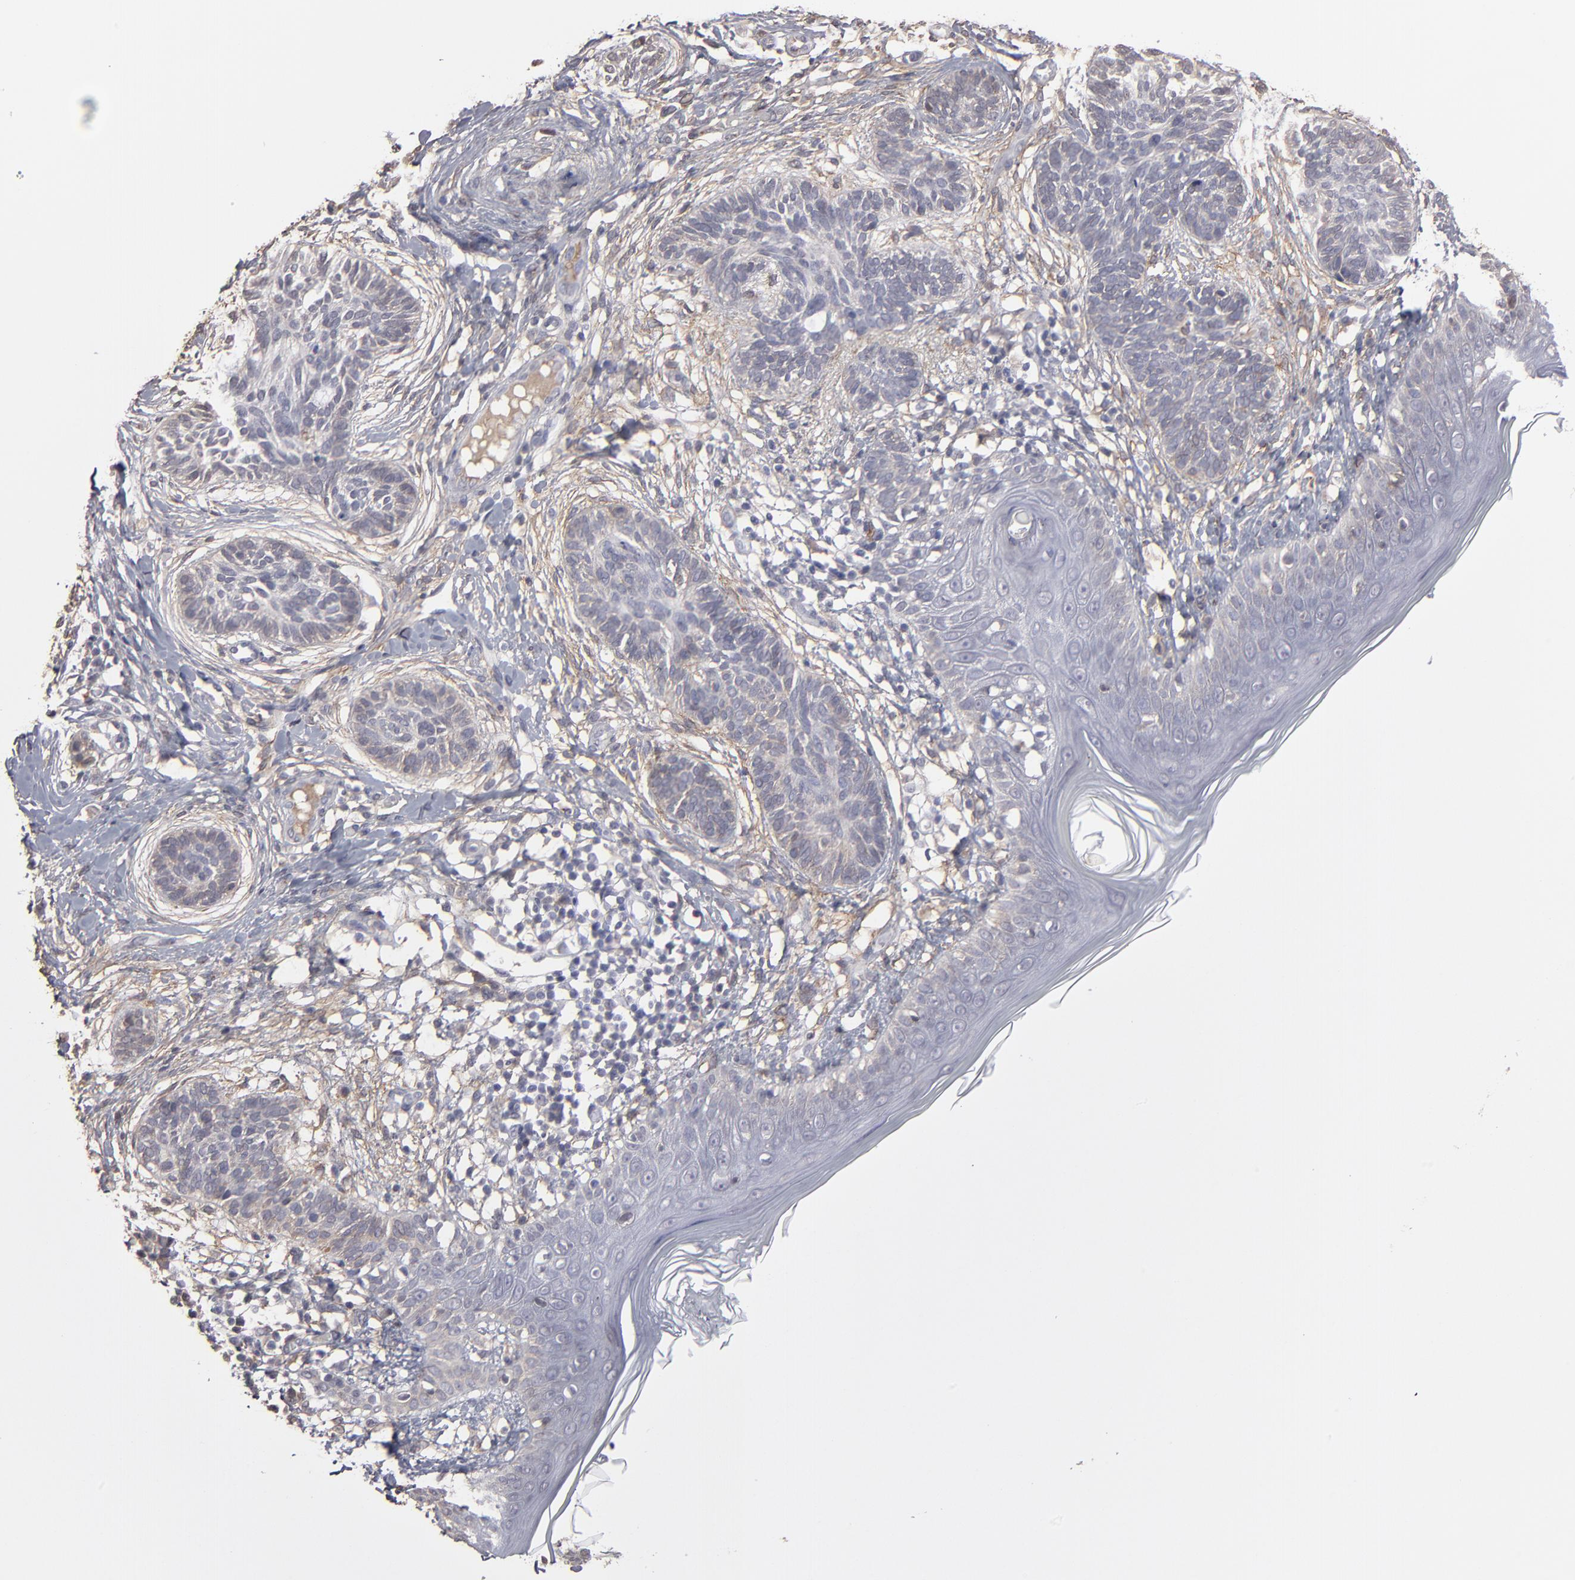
{"staining": {"intensity": "weak", "quantity": "25%-75%", "location": "cytoplasmic/membranous"}, "tissue": "skin cancer", "cell_type": "Tumor cells", "image_type": "cancer", "snomed": [{"axis": "morphology", "description": "Normal tissue, NOS"}, {"axis": "morphology", "description": "Basal cell carcinoma"}, {"axis": "topography", "description": "Skin"}], "caption": "Skin cancer tissue reveals weak cytoplasmic/membranous expression in approximately 25%-75% of tumor cells", "gene": "ITGB5", "patient": {"sex": "male", "age": 63}}